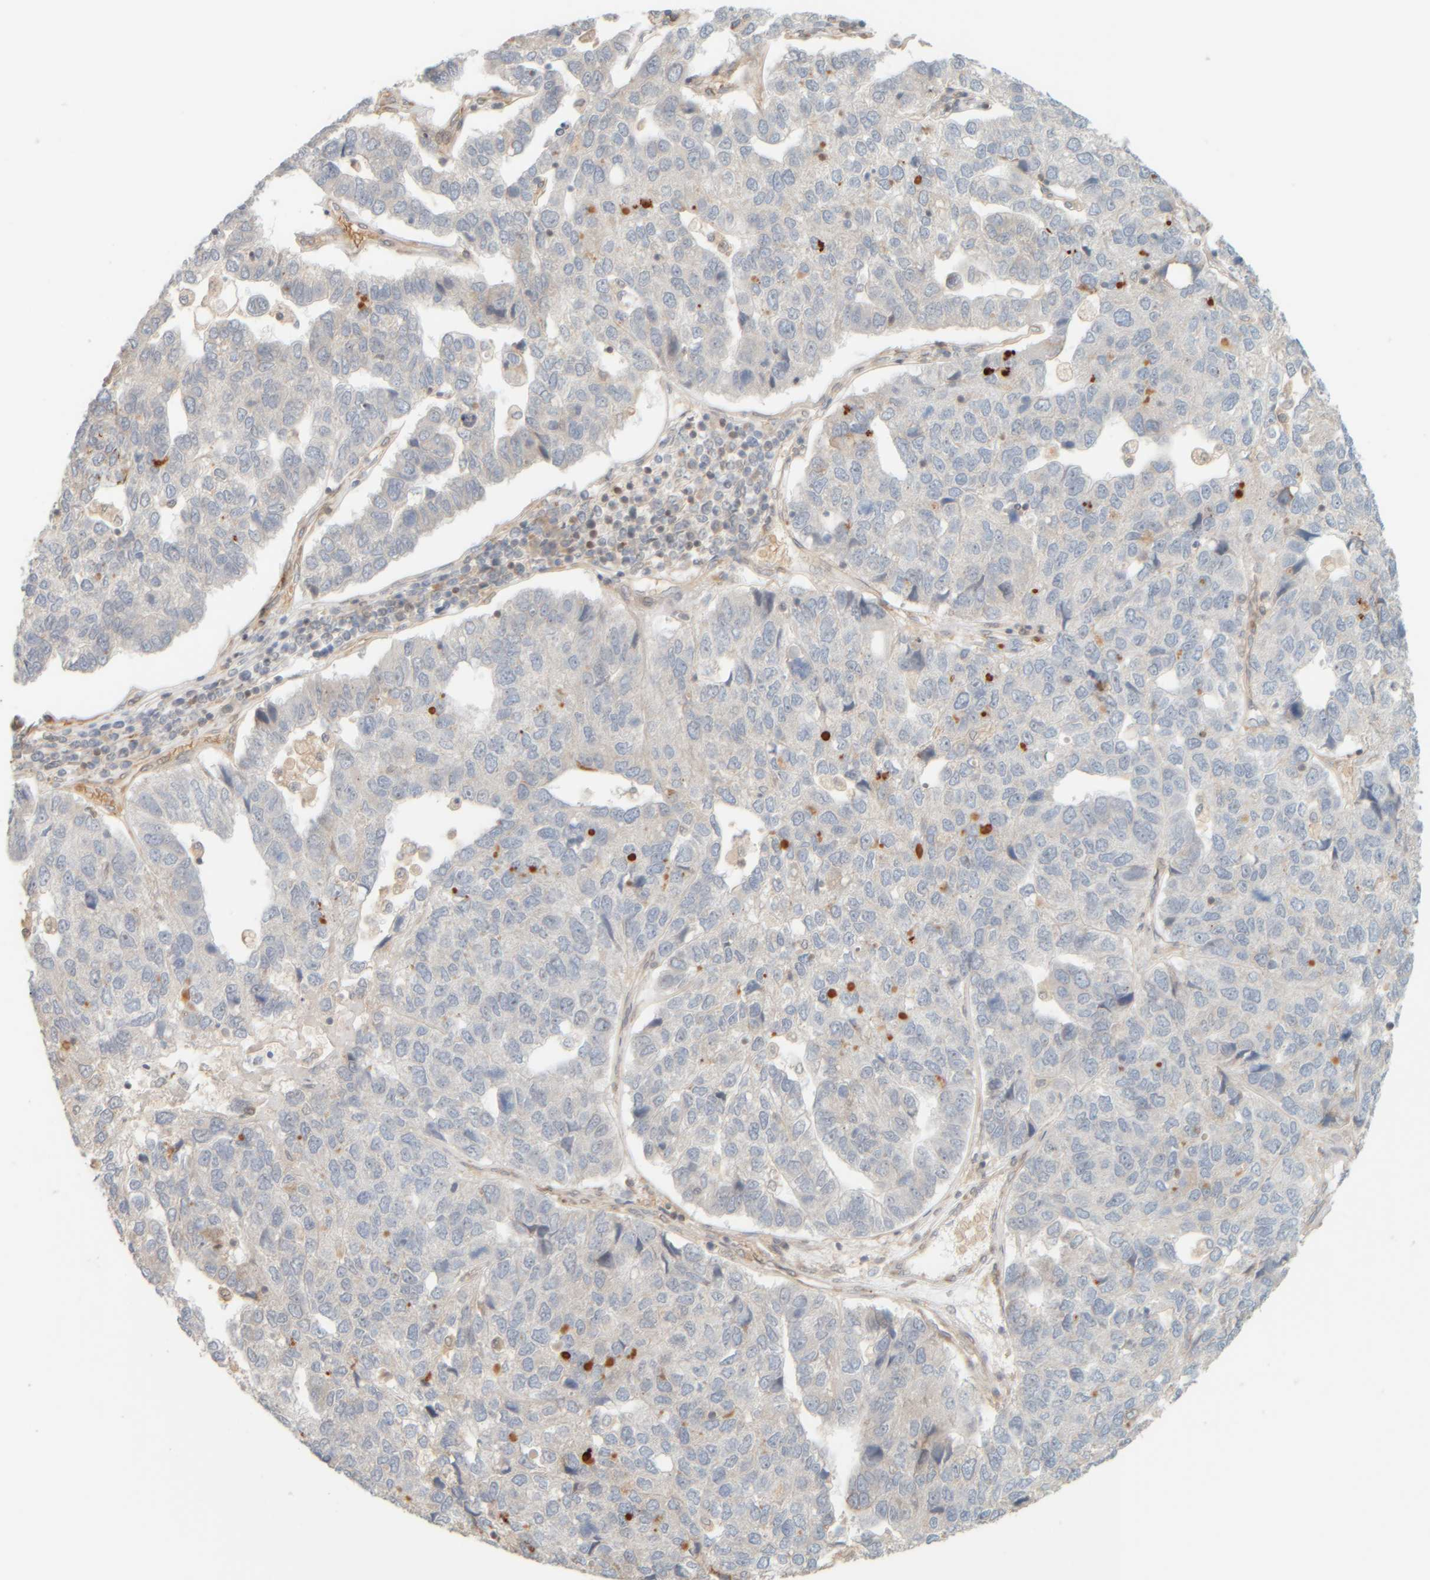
{"staining": {"intensity": "negative", "quantity": "none", "location": "none"}, "tissue": "pancreatic cancer", "cell_type": "Tumor cells", "image_type": "cancer", "snomed": [{"axis": "morphology", "description": "Adenocarcinoma, NOS"}, {"axis": "topography", "description": "Pancreas"}], "caption": "Protein analysis of adenocarcinoma (pancreatic) shows no significant staining in tumor cells.", "gene": "PTGES3L-AARSD1", "patient": {"sex": "female", "age": 61}}